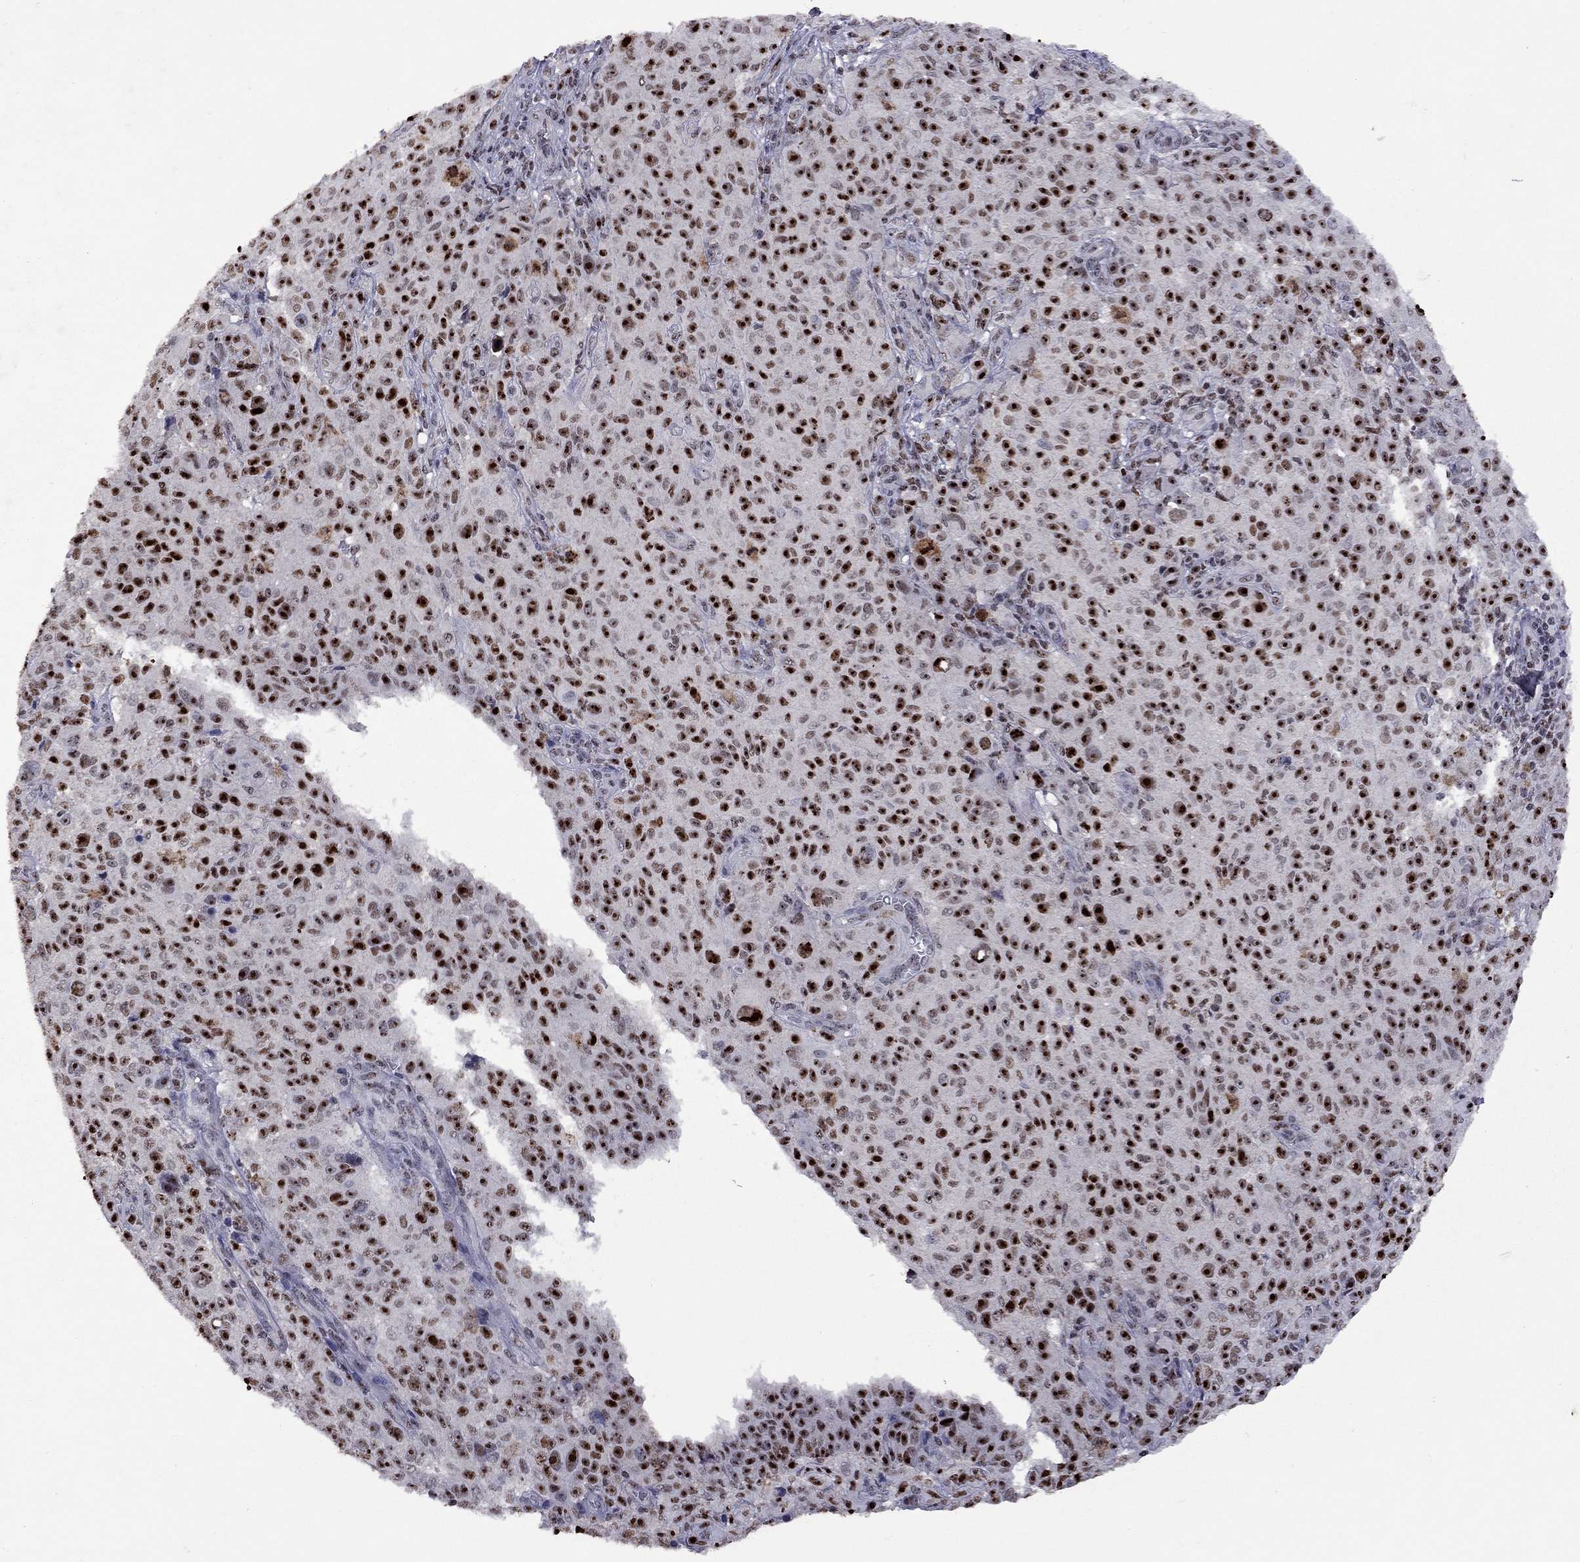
{"staining": {"intensity": "strong", "quantity": ">75%", "location": "nuclear"}, "tissue": "melanoma", "cell_type": "Tumor cells", "image_type": "cancer", "snomed": [{"axis": "morphology", "description": "Malignant melanoma, NOS"}, {"axis": "topography", "description": "Skin"}], "caption": "DAB (3,3'-diaminobenzidine) immunohistochemical staining of human malignant melanoma shows strong nuclear protein expression in about >75% of tumor cells. (brown staining indicates protein expression, while blue staining denotes nuclei).", "gene": "SPOUT1", "patient": {"sex": "female", "age": 82}}